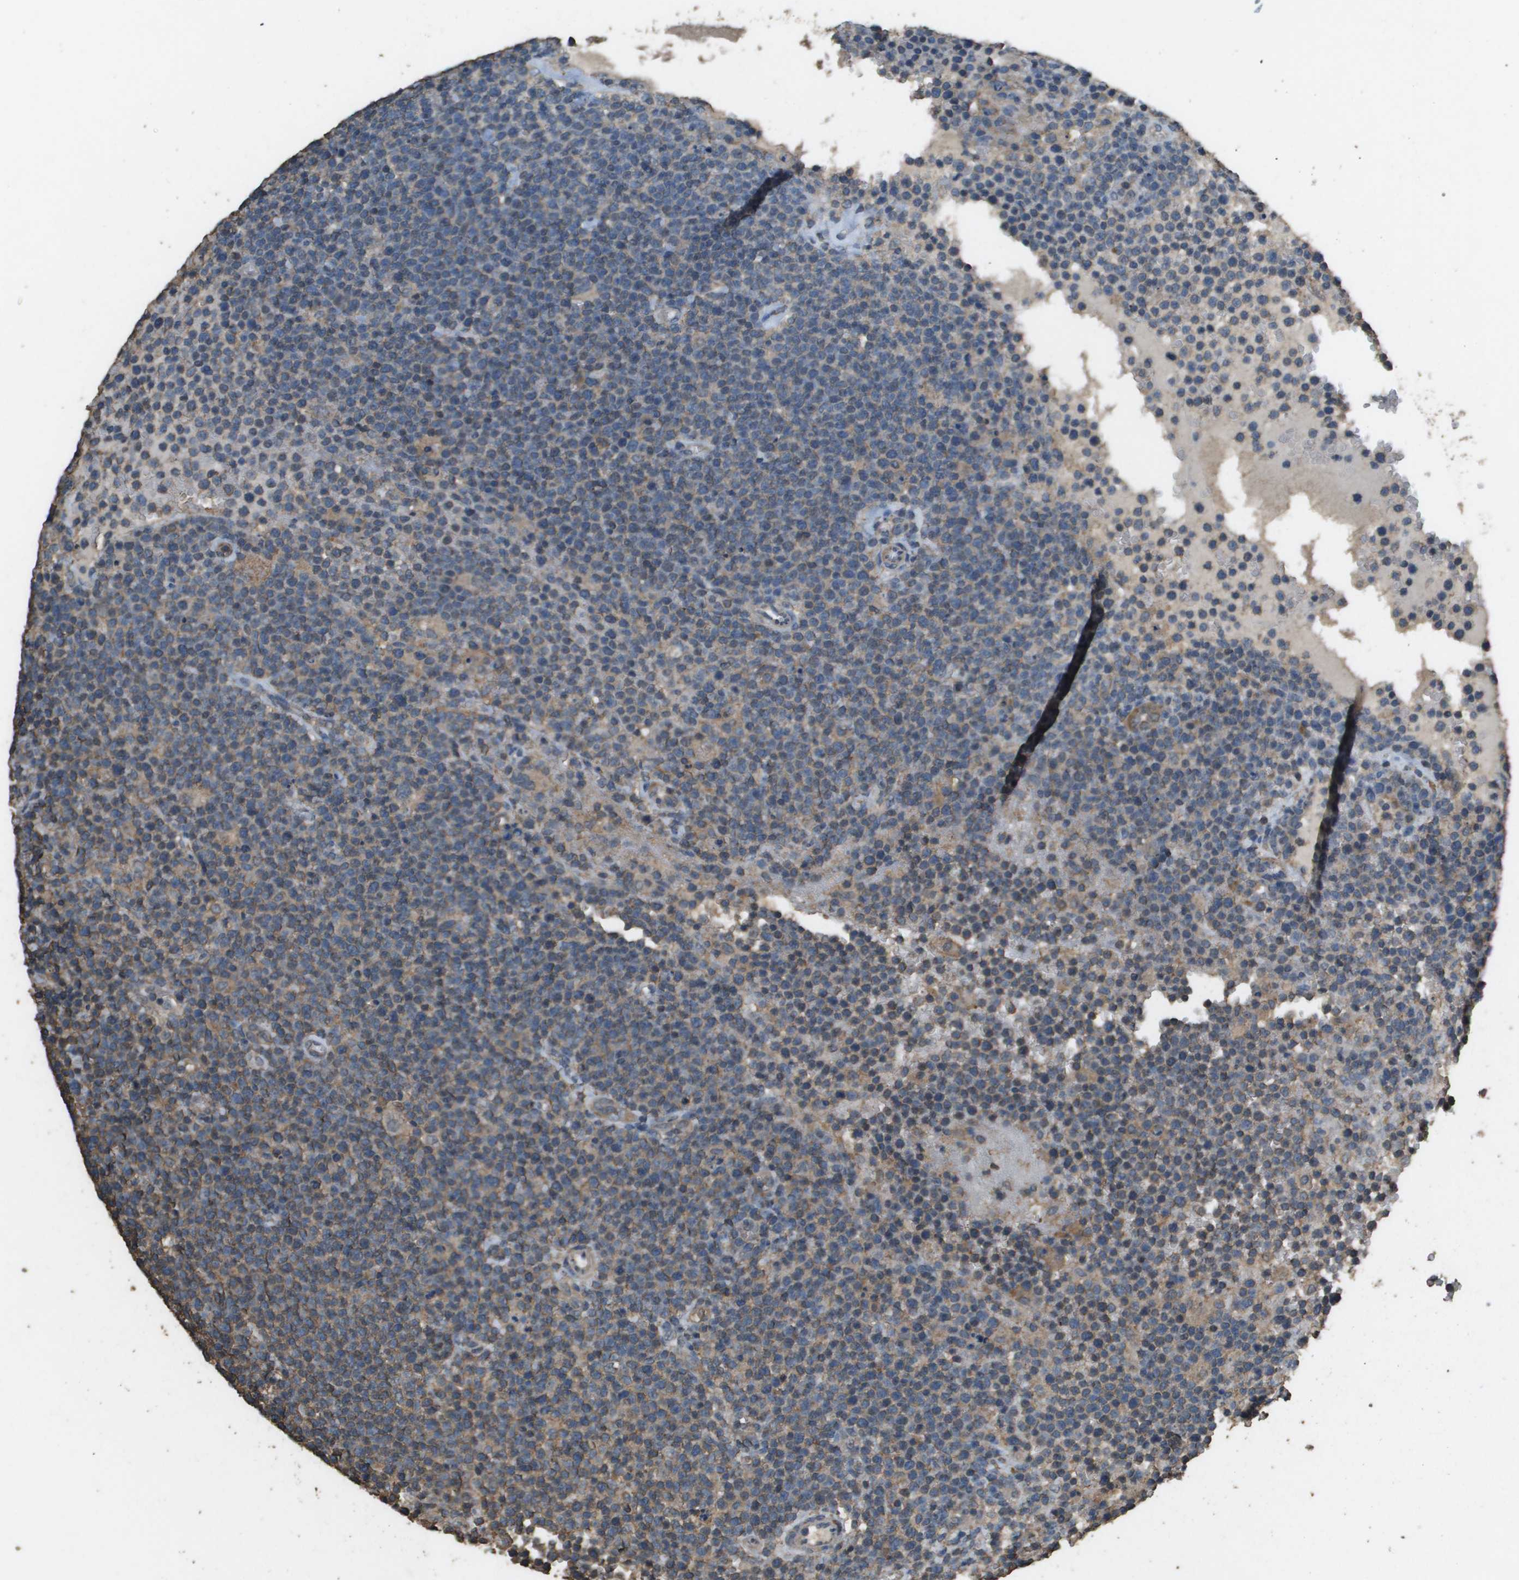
{"staining": {"intensity": "weak", "quantity": "<25%", "location": "cytoplasmic/membranous"}, "tissue": "lymphoma", "cell_type": "Tumor cells", "image_type": "cancer", "snomed": [{"axis": "morphology", "description": "Malignant lymphoma, non-Hodgkin's type, High grade"}, {"axis": "topography", "description": "Lymph node"}], "caption": "Tumor cells are negative for protein expression in human lymphoma.", "gene": "MS4A7", "patient": {"sex": "male", "age": 61}}